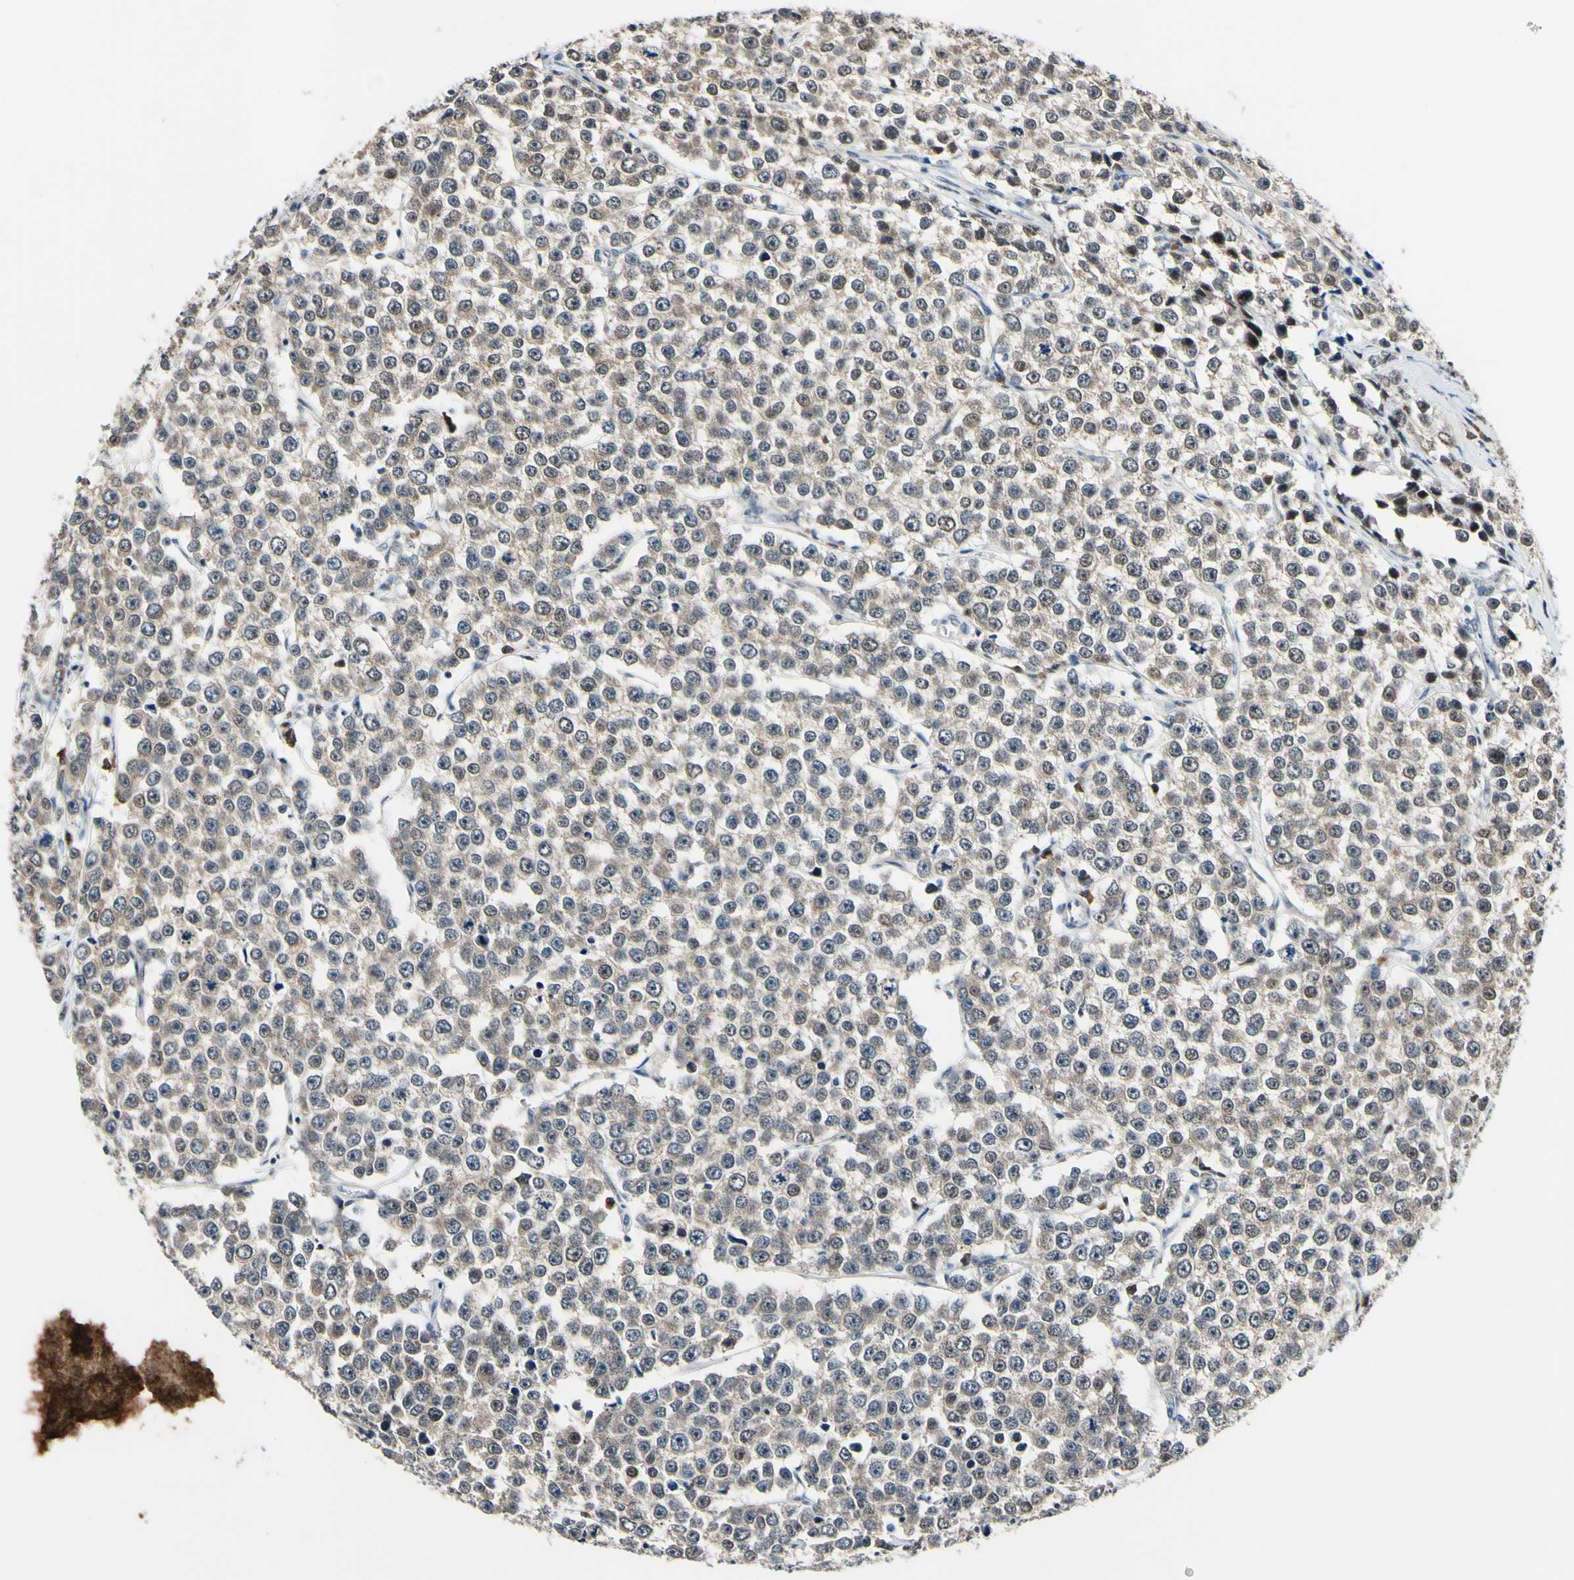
{"staining": {"intensity": "weak", "quantity": ">75%", "location": "none"}, "tissue": "testis cancer", "cell_type": "Tumor cells", "image_type": "cancer", "snomed": [{"axis": "morphology", "description": "Seminoma, NOS"}, {"axis": "morphology", "description": "Carcinoma, Embryonal, NOS"}, {"axis": "topography", "description": "Testis"}], "caption": "DAB (3,3'-diaminobenzidine) immunohistochemical staining of human testis embryonal carcinoma displays weak None protein positivity in about >75% of tumor cells.", "gene": "PSMD10", "patient": {"sex": "male", "age": 52}}